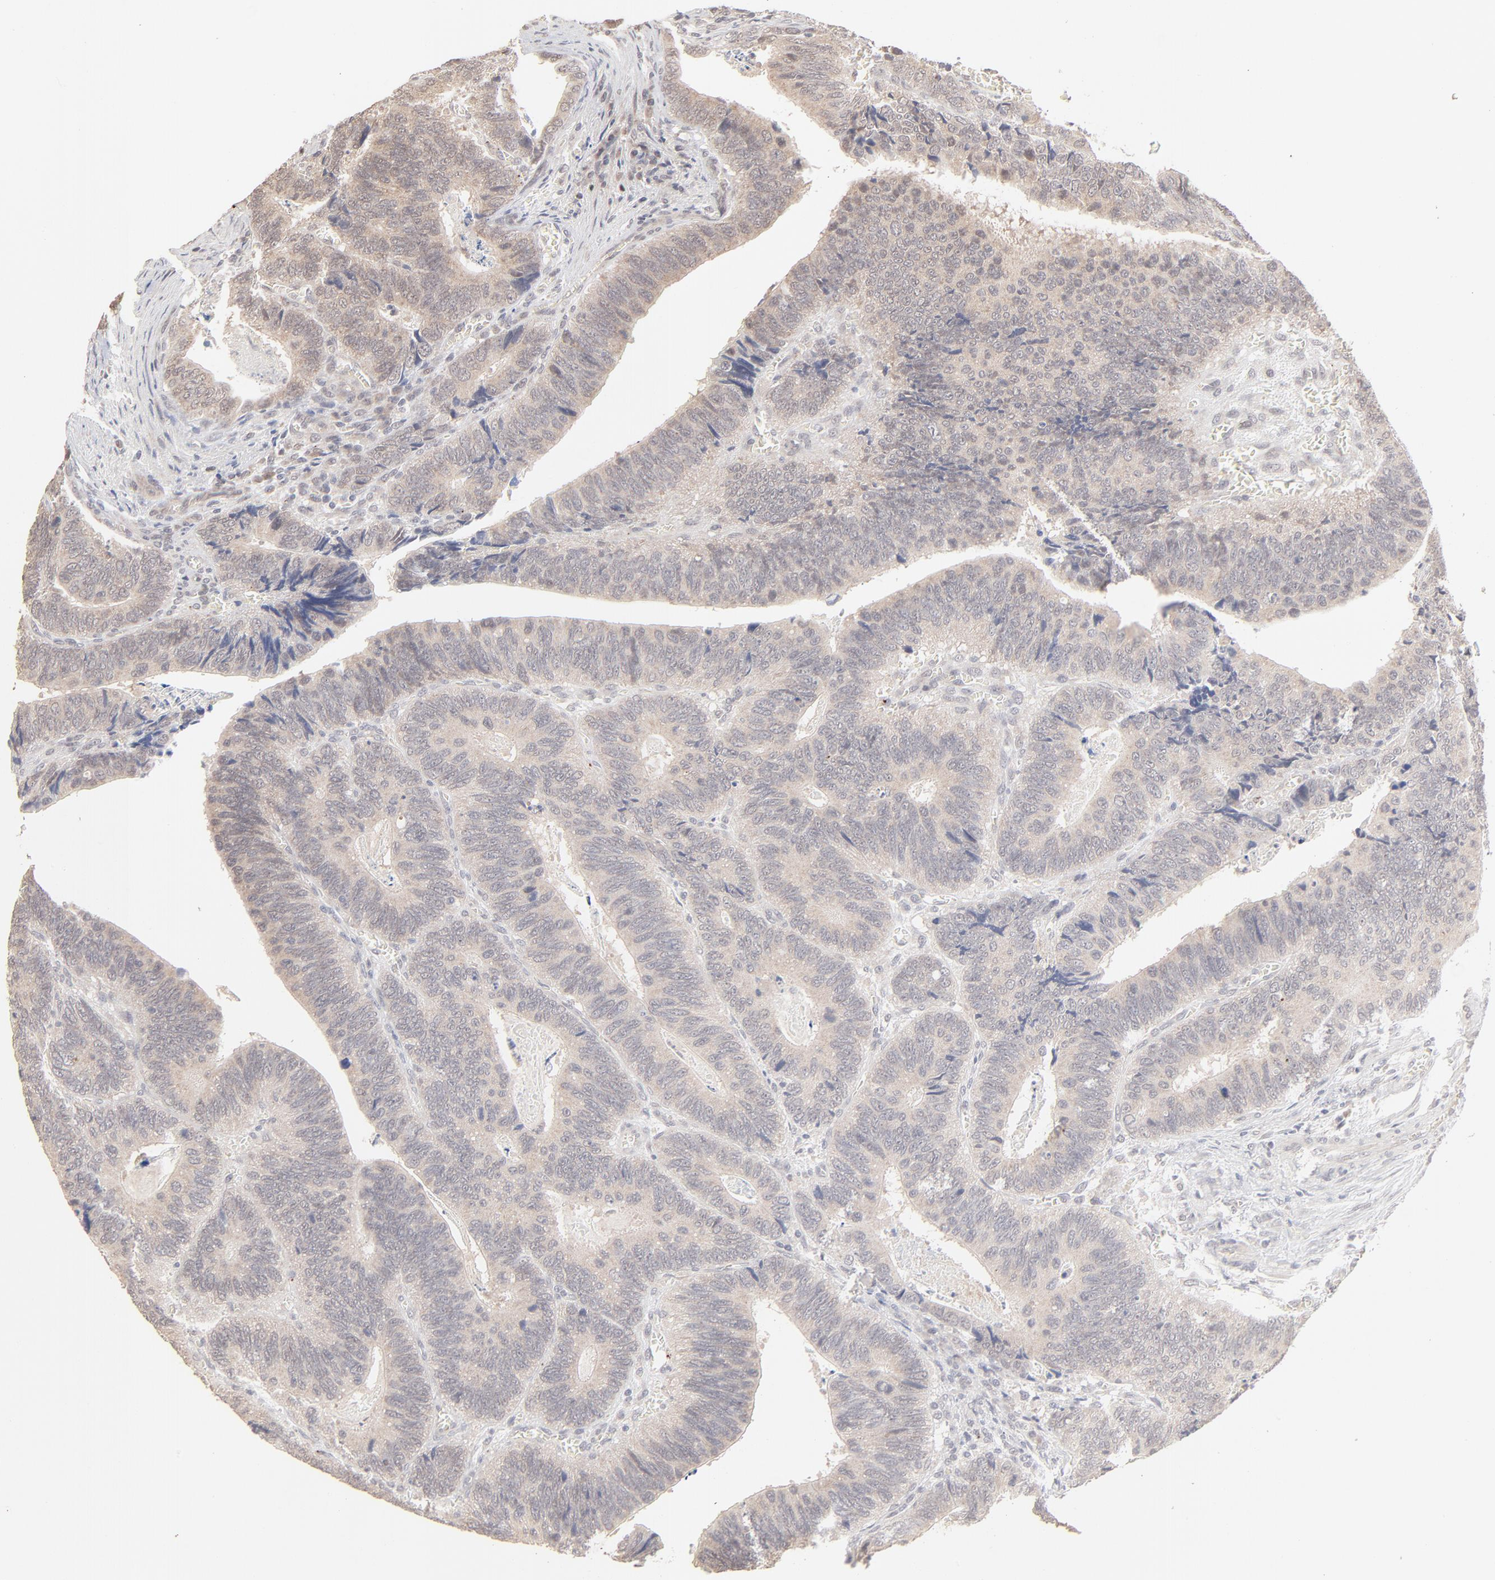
{"staining": {"intensity": "weak", "quantity": "25%-75%", "location": "cytoplasmic/membranous"}, "tissue": "colorectal cancer", "cell_type": "Tumor cells", "image_type": "cancer", "snomed": [{"axis": "morphology", "description": "Adenocarcinoma, NOS"}, {"axis": "topography", "description": "Colon"}], "caption": "High-power microscopy captured an IHC micrograph of colorectal adenocarcinoma, revealing weak cytoplasmic/membranous expression in about 25%-75% of tumor cells.", "gene": "MSL2", "patient": {"sex": "male", "age": 72}}